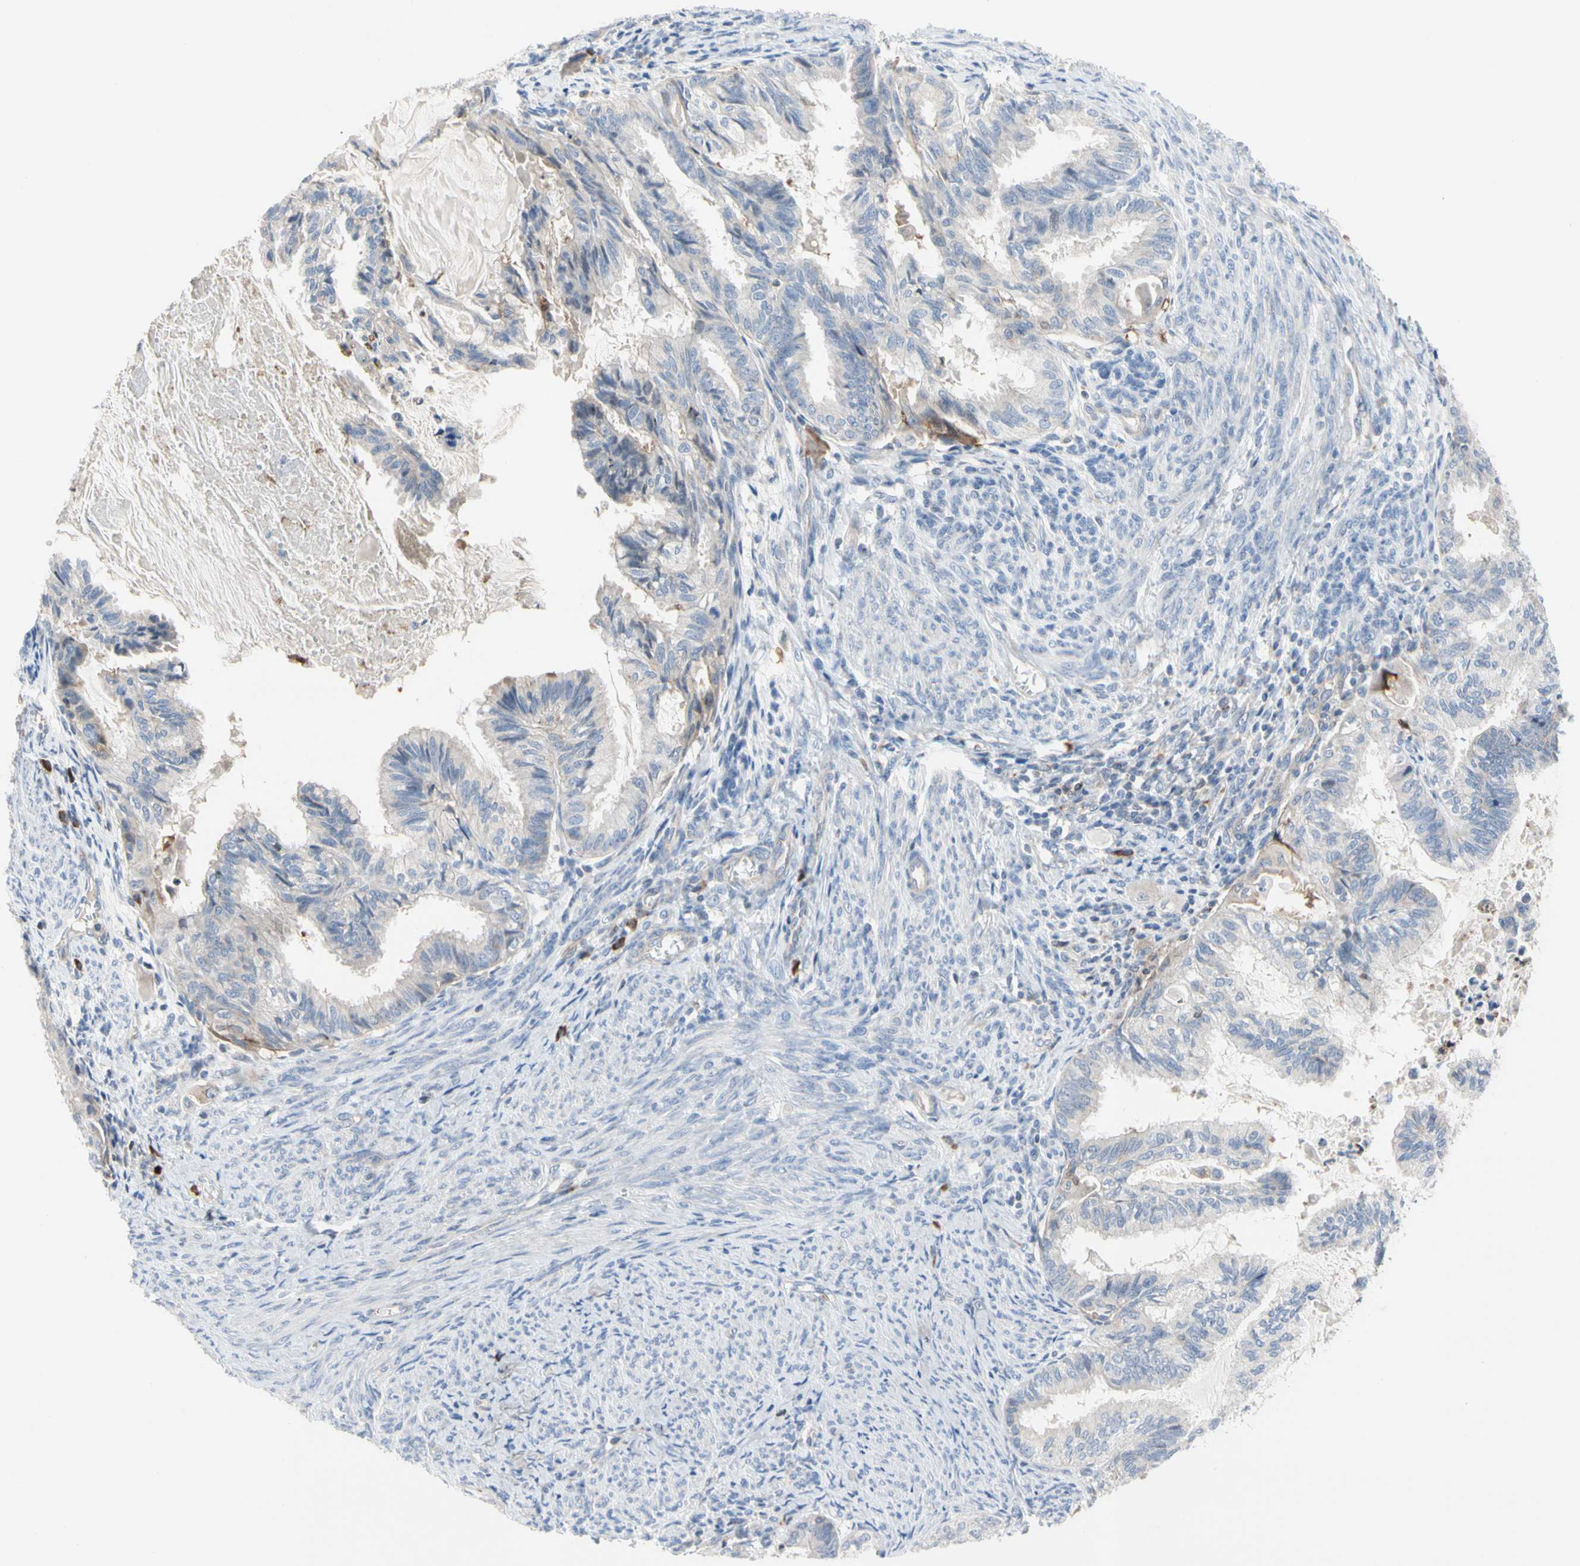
{"staining": {"intensity": "weak", "quantity": "<25%", "location": "cytoplasmic/membranous"}, "tissue": "cervical cancer", "cell_type": "Tumor cells", "image_type": "cancer", "snomed": [{"axis": "morphology", "description": "Normal tissue, NOS"}, {"axis": "morphology", "description": "Adenocarcinoma, NOS"}, {"axis": "topography", "description": "Cervix"}, {"axis": "topography", "description": "Endometrium"}], "caption": "The histopathology image demonstrates no significant positivity in tumor cells of adenocarcinoma (cervical).", "gene": "MCL1", "patient": {"sex": "female", "age": 86}}